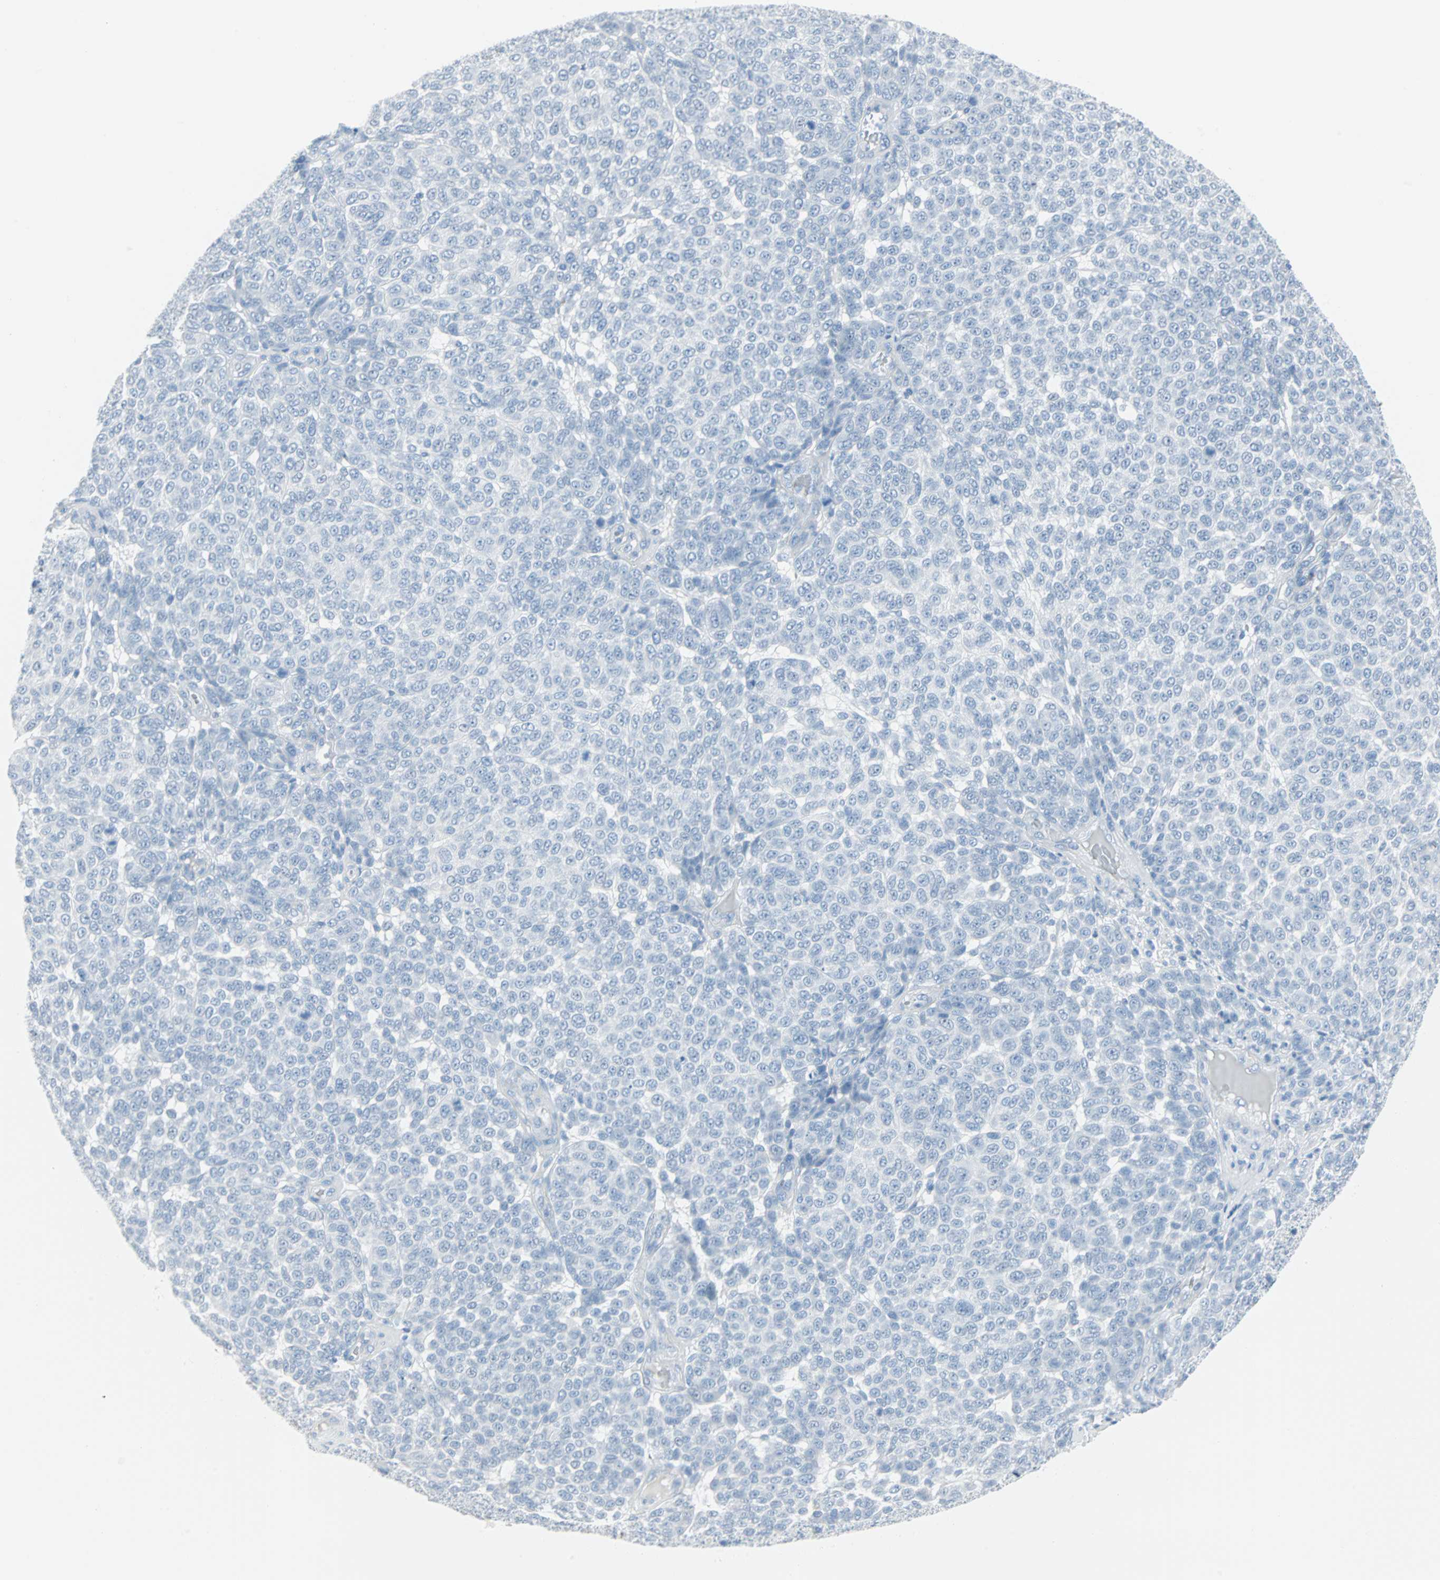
{"staining": {"intensity": "negative", "quantity": "none", "location": "none"}, "tissue": "melanoma", "cell_type": "Tumor cells", "image_type": "cancer", "snomed": [{"axis": "morphology", "description": "Malignant melanoma, NOS"}, {"axis": "topography", "description": "Skin"}], "caption": "Tumor cells are negative for protein expression in human melanoma.", "gene": "STX1A", "patient": {"sex": "male", "age": 59}}